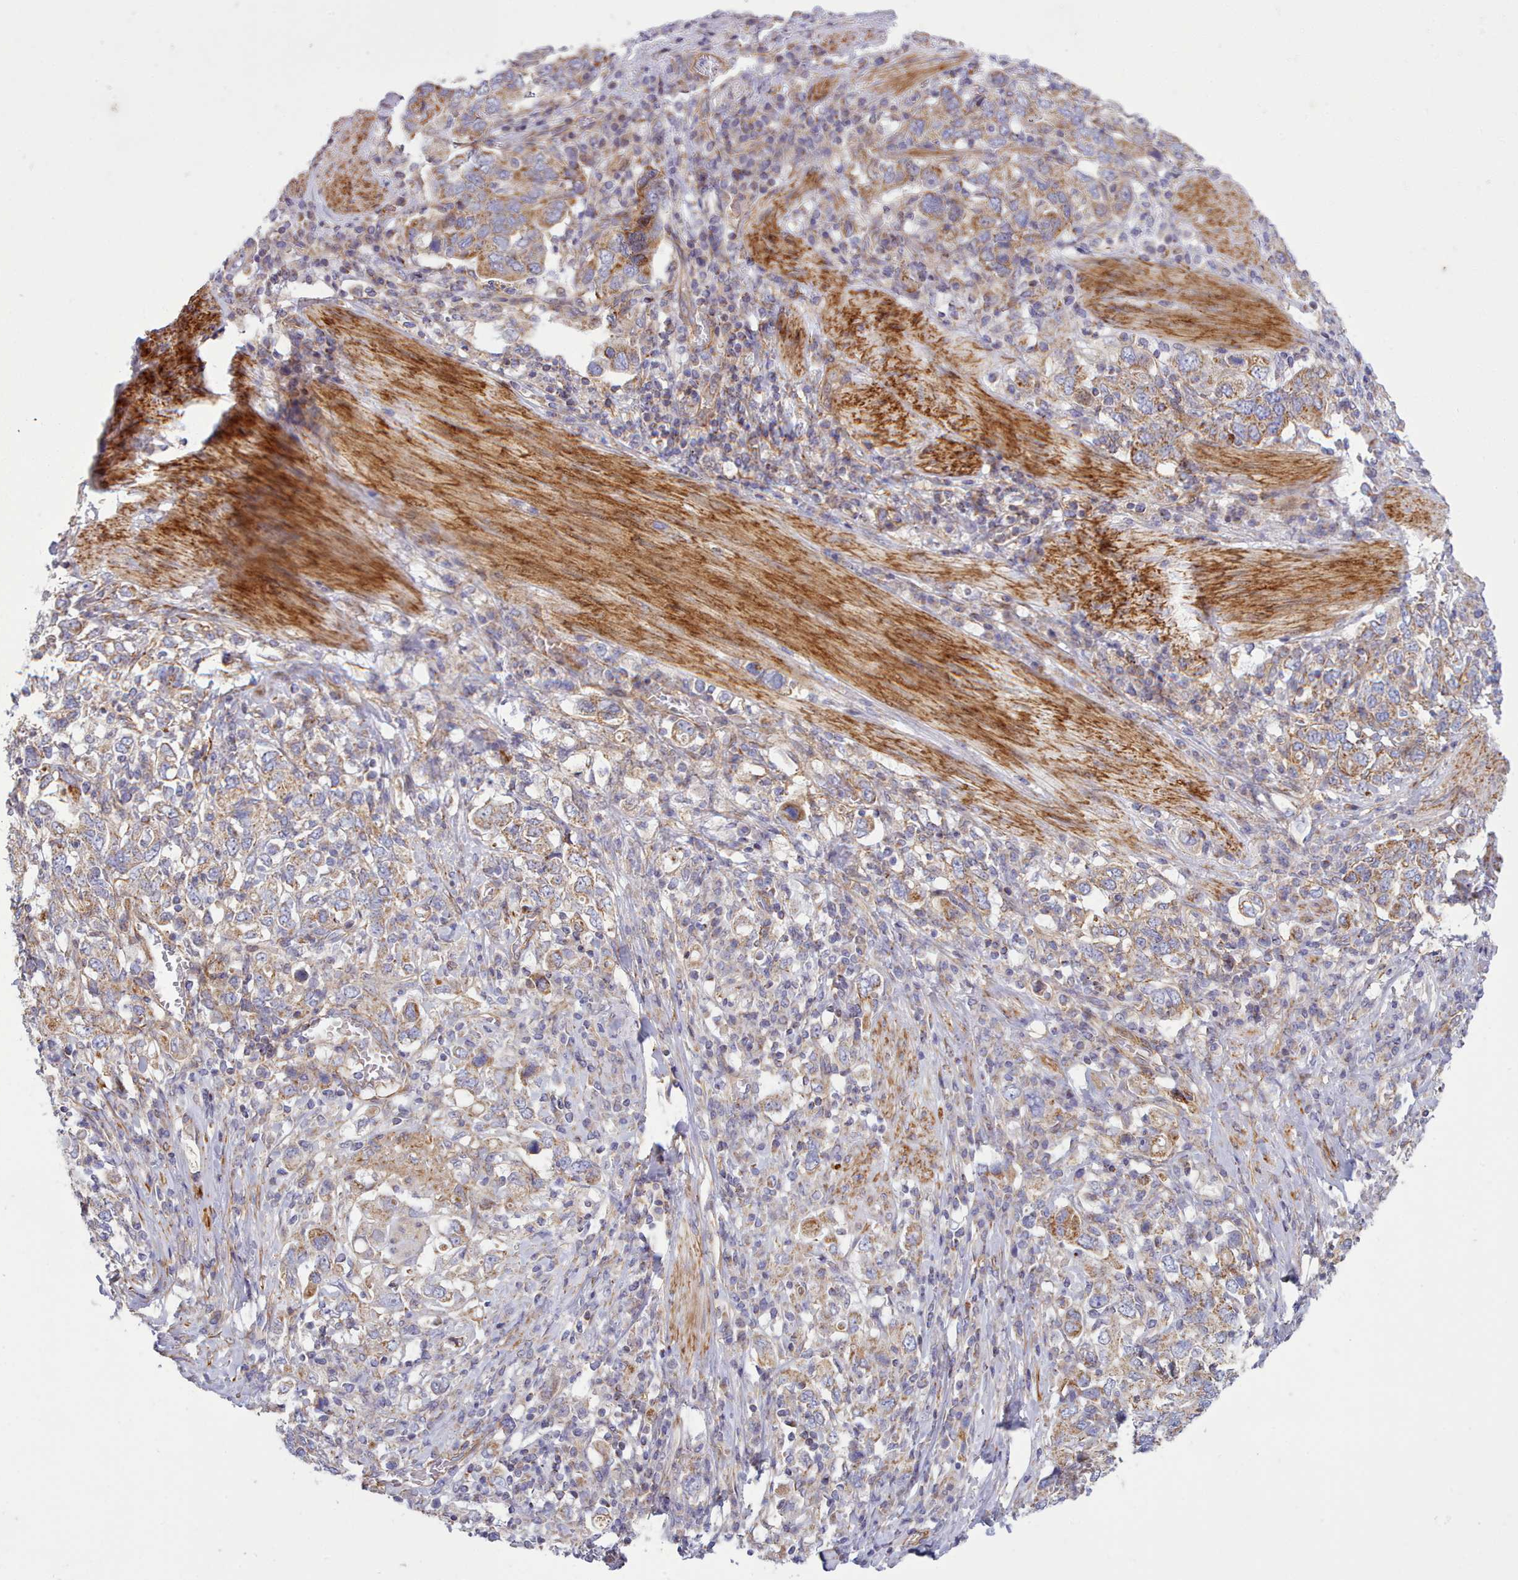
{"staining": {"intensity": "moderate", "quantity": ">75%", "location": "cytoplasmic/membranous"}, "tissue": "stomach cancer", "cell_type": "Tumor cells", "image_type": "cancer", "snomed": [{"axis": "morphology", "description": "Adenocarcinoma, NOS"}, {"axis": "topography", "description": "Stomach, upper"}, {"axis": "topography", "description": "Stomach"}], "caption": "The image demonstrates staining of stomach cancer (adenocarcinoma), revealing moderate cytoplasmic/membranous protein staining (brown color) within tumor cells. The staining was performed using DAB to visualize the protein expression in brown, while the nuclei were stained in blue with hematoxylin (Magnification: 20x).", "gene": "MRPL21", "patient": {"sex": "male", "age": 62}}